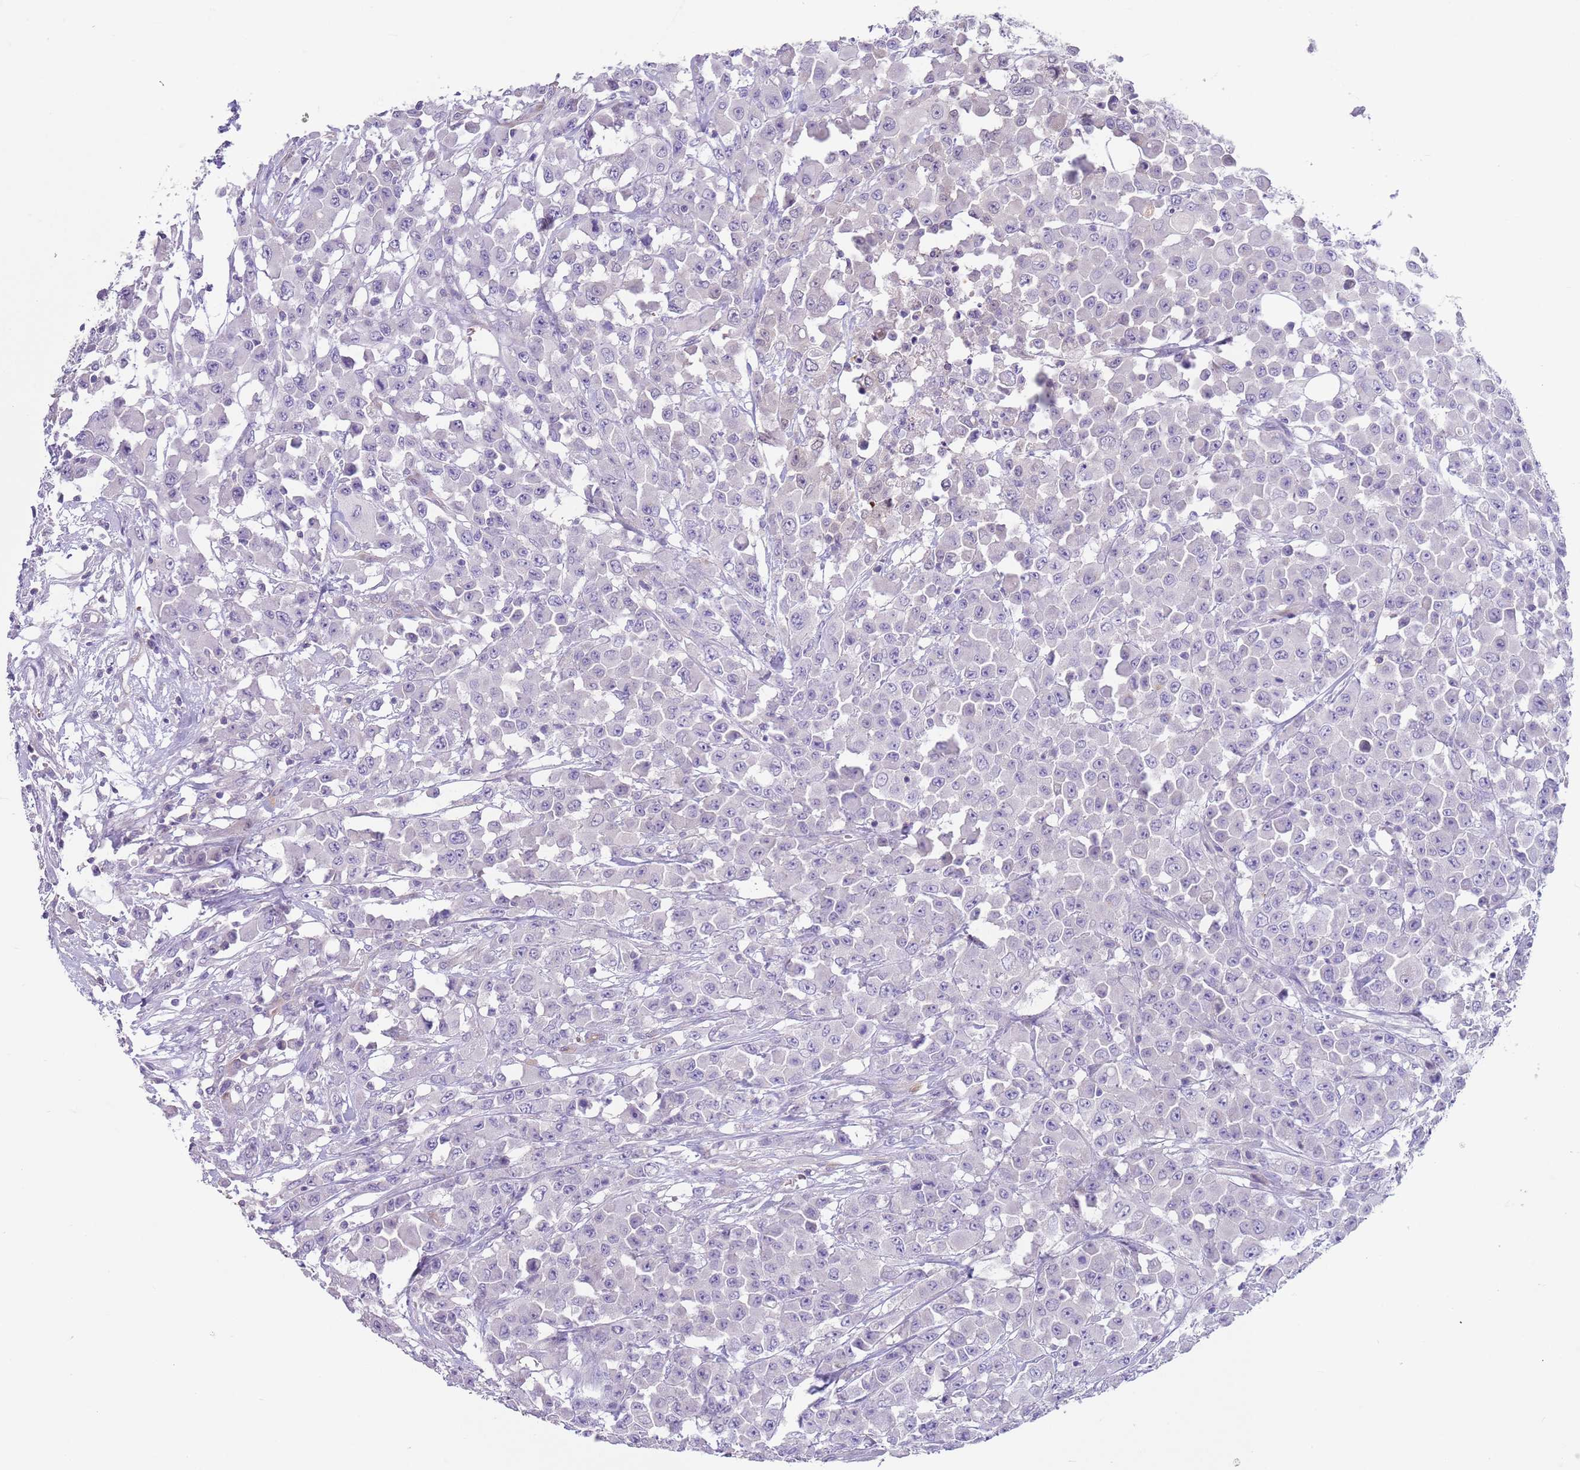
{"staining": {"intensity": "negative", "quantity": "none", "location": "none"}, "tissue": "colorectal cancer", "cell_type": "Tumor cells", "image_type": "cancer", "snomed": [{"axis": "morphology", "description": "Adenocarcinoma, NOS"}, {"axis": "topography", "description": "Colon"}], "caption": "Immunohistochemical staining of human adenocarcinoma (colorectal) exhibits no significant staining in tumor cells.", "gene": "ZNF14", "patient": {"sex": "male", "age": 51}}